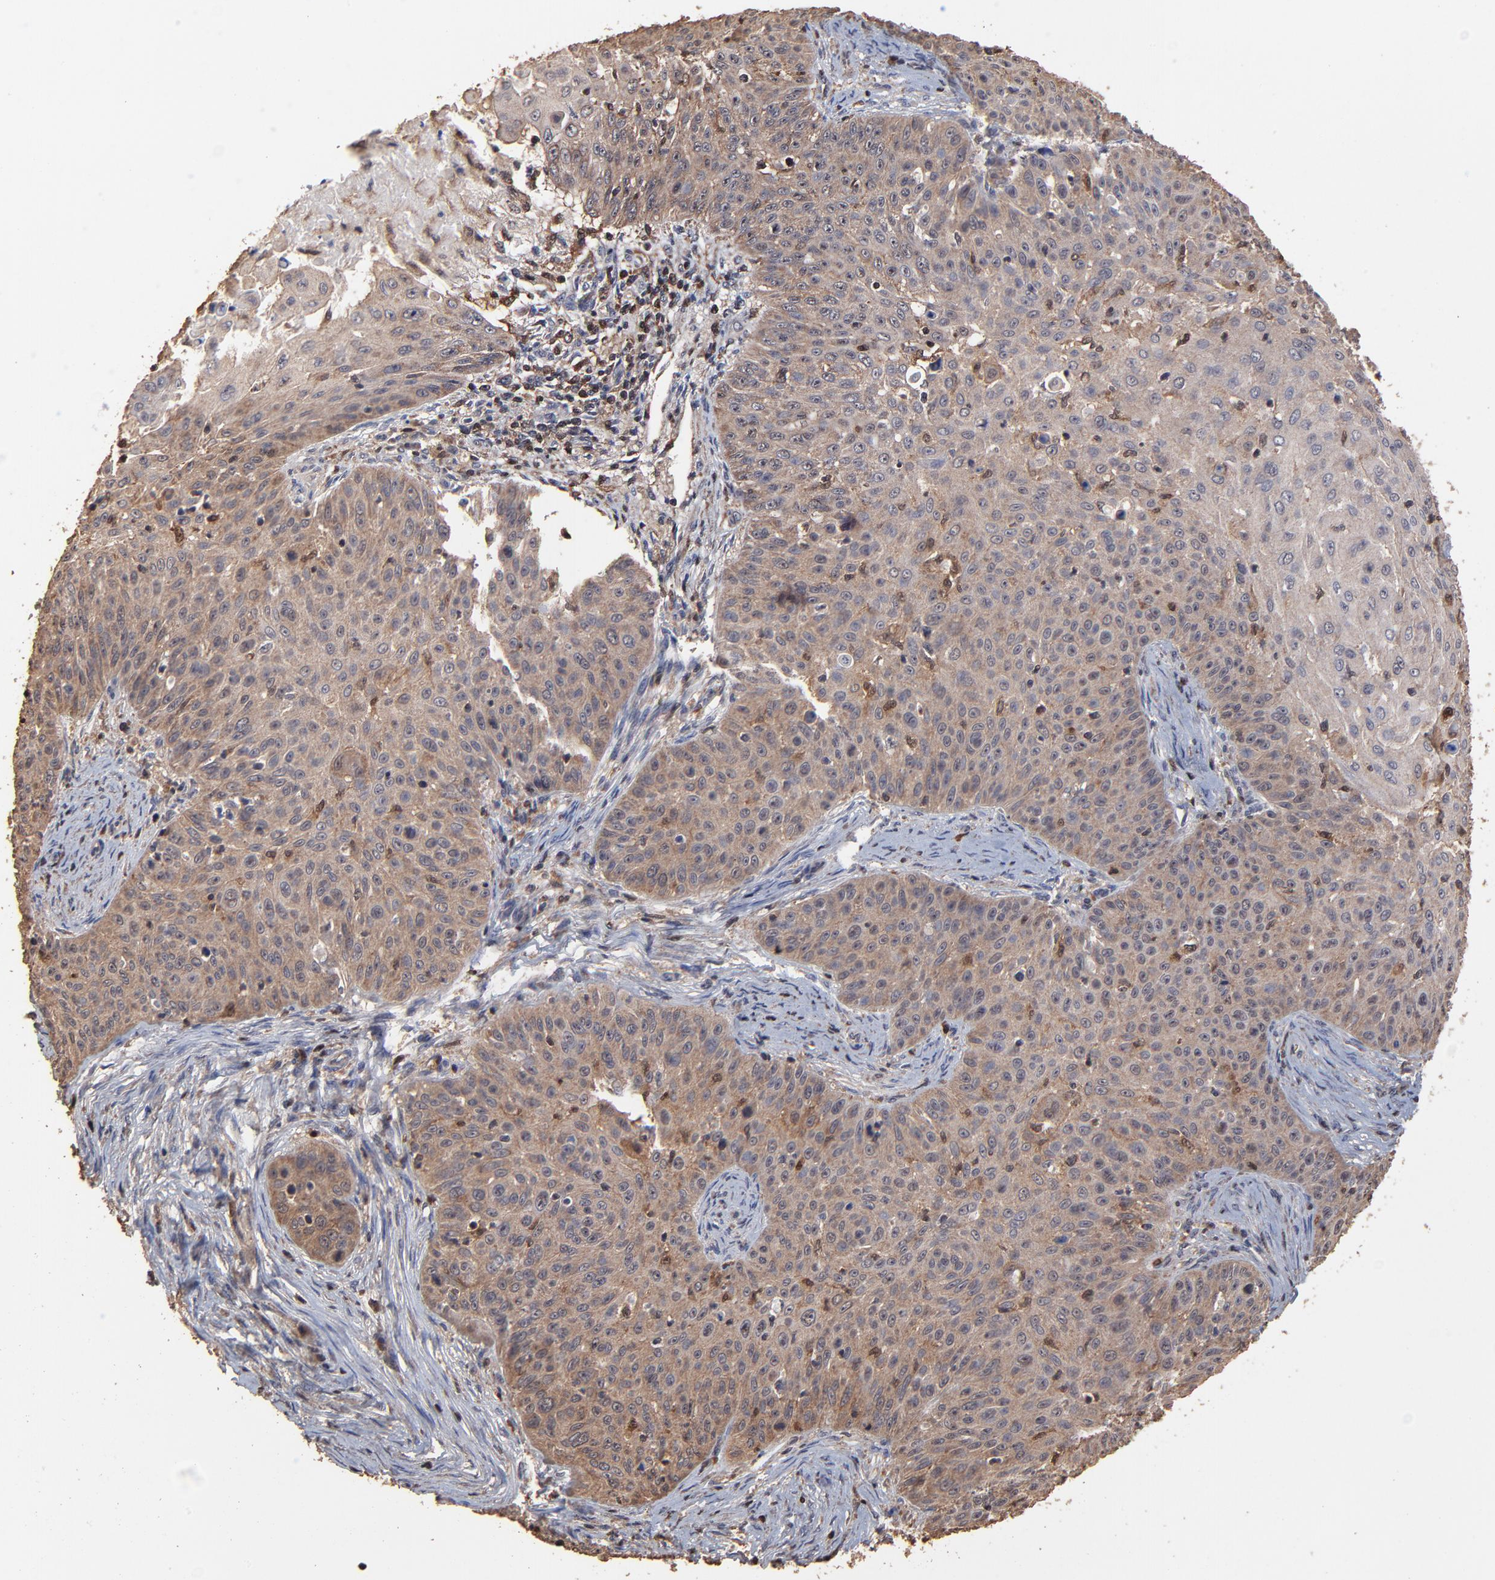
{"staining": {"intensity": "weak", "quantity": ">75%", "location": "cytoplasmic/membranous"}, "tissue": "skin cancer", "cell_type": "Tumor cells", "image_type": "cancer", "snomed": [{"axis": "morphology", "description": "Squamous cell carcinoma, NOS"}, {"axis": "topography", "description": "Skin"}], "caption": "Skin cancer (squamous cell carcinoma) was stained to show a protein in brown. There is low levels of weak cytoplasmic/membranous staining in about >75% of tumor cells.", "gene": "CASP1", "patient": {"sex": "male", "age": 82}}